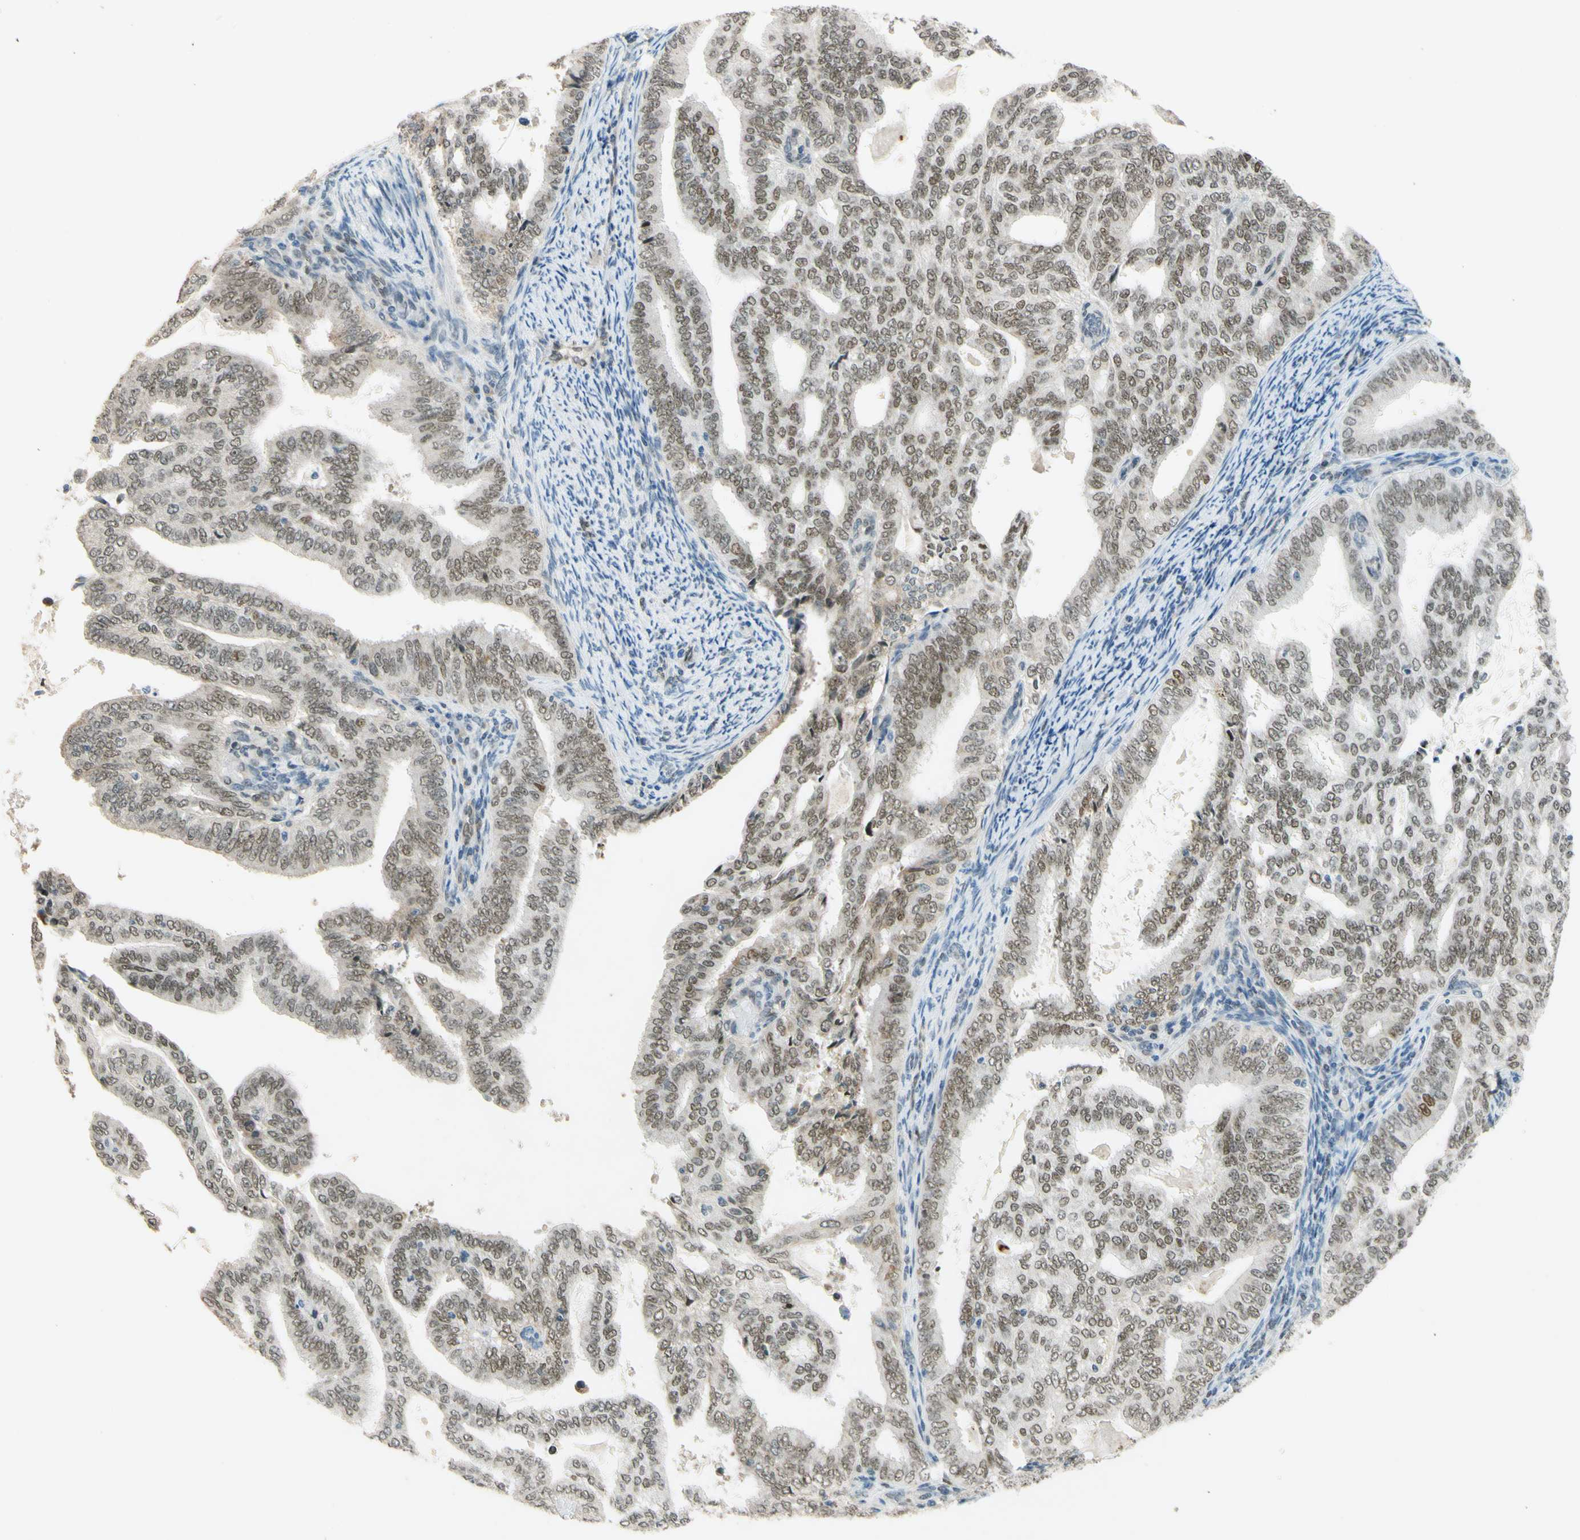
{"staining": {"intensity": "moderate", "quantity": ">75%", "location": "nuclear"}, "tissue": "endometrial cancer", "cell_type": "Tumor cells", "image_type": "cancer", "snomed": [{"axis": "morphology", "description": "Adenocarcinoma, NOS"}, {"axis": "topography", "description": "Endometrium"}], "caption": "The photomicrograph displays immunohistochemical staining of endometrial adenocarcinoma. There is moderate nuclear expression is appreciated in approximately >75% of tumor cells.", "gene": "POLB", "patient": {"sex": "female", "age": 58}}